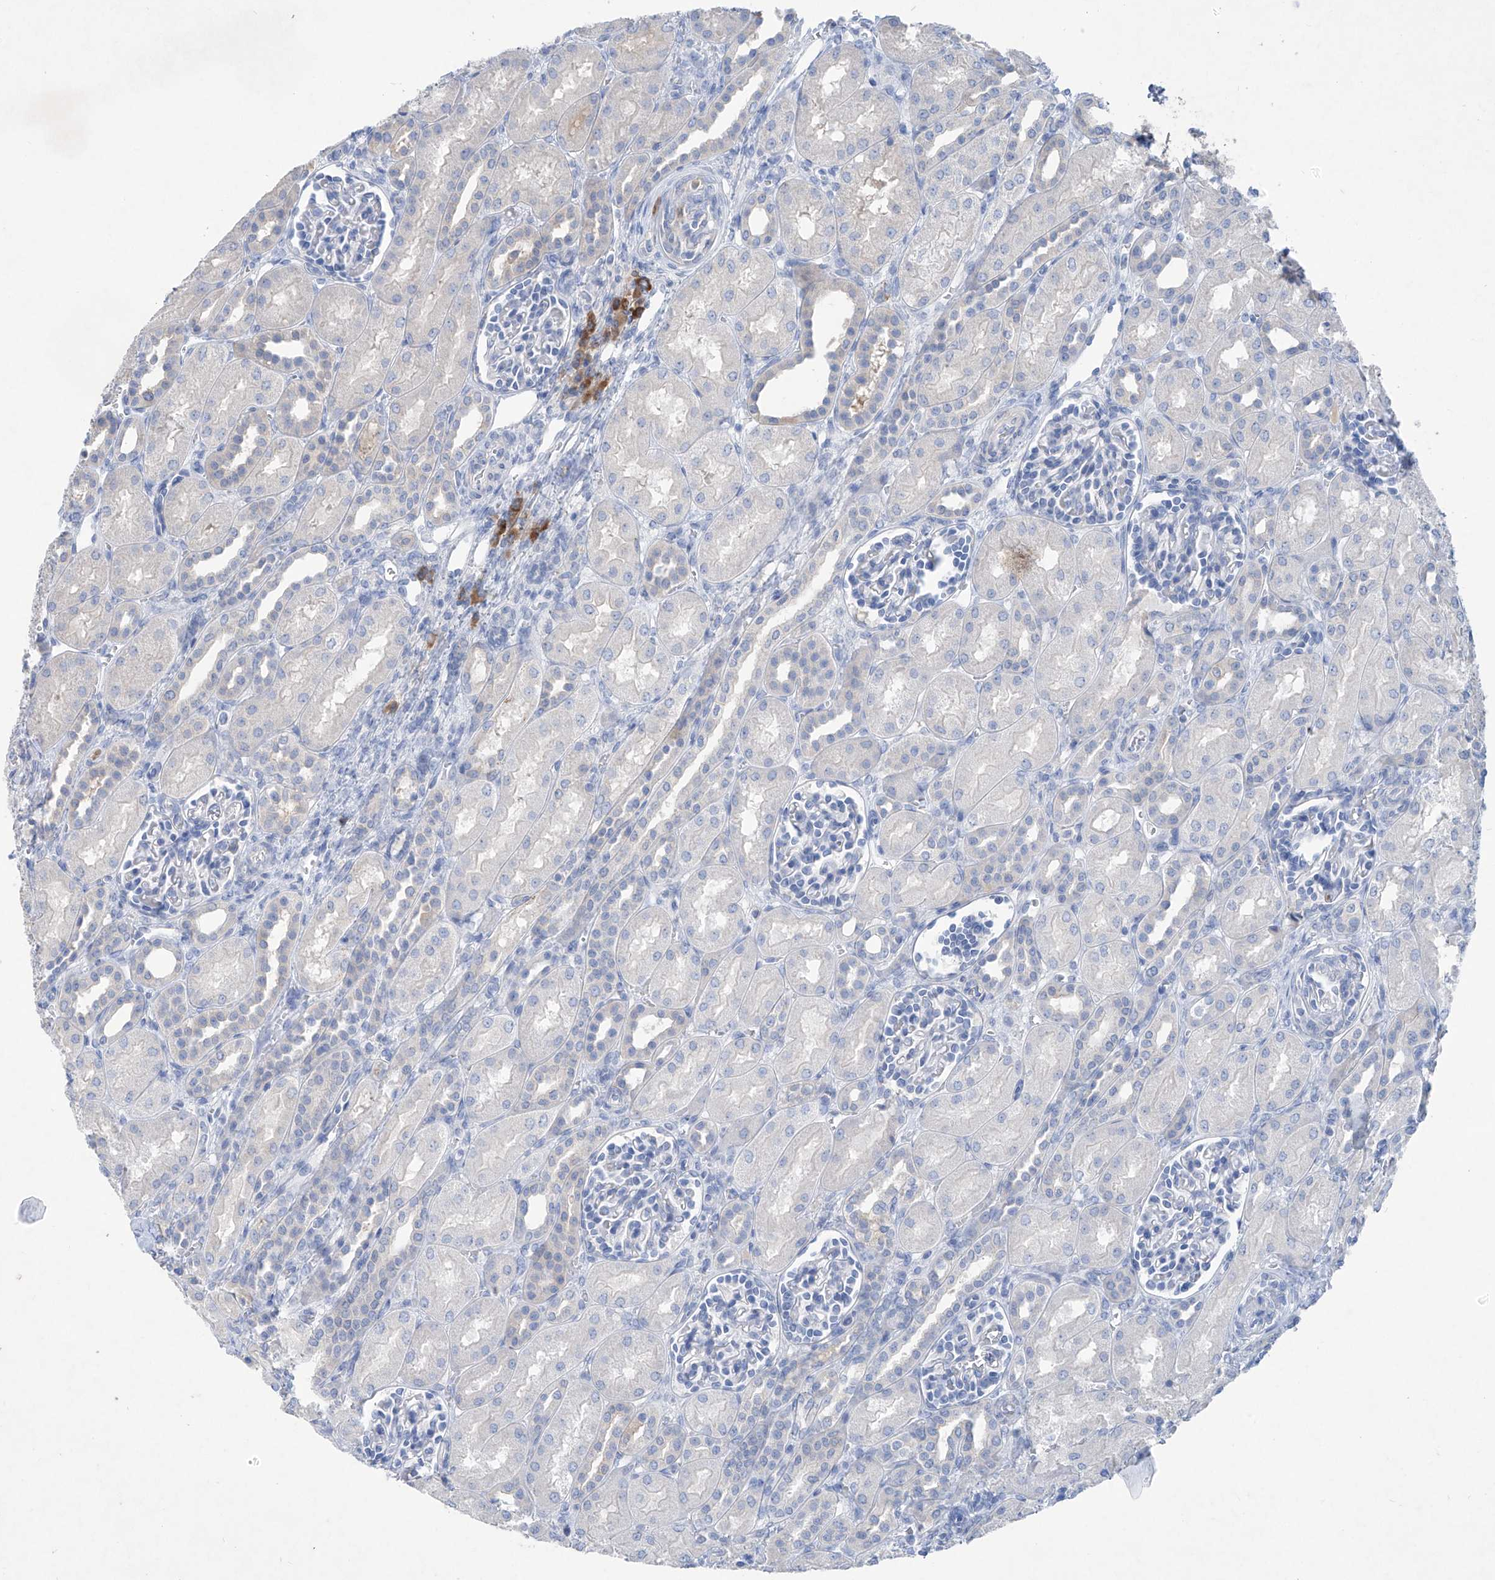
{"staining": {"intensity": "negative", "quantity": "none", "location": "none"}, "tissue": "kidney", "cell_type": "Cells in glomeruli", "image_type": "normal", "snomed": [{"axis": "morphology", "description": "Normal tissue, NOS"}, {"axis": "morphology", "description": "Neoplasm, malignant, NOS"}, {"axis": "topography", "description": "Kidney"}], "caption": "Immunohistochemical staining of unremarkable kidney demonstrates no significant expression in cells in glomeruli.", "gene": "ASNS", "patient": {"sex": "female", "age": 1}}